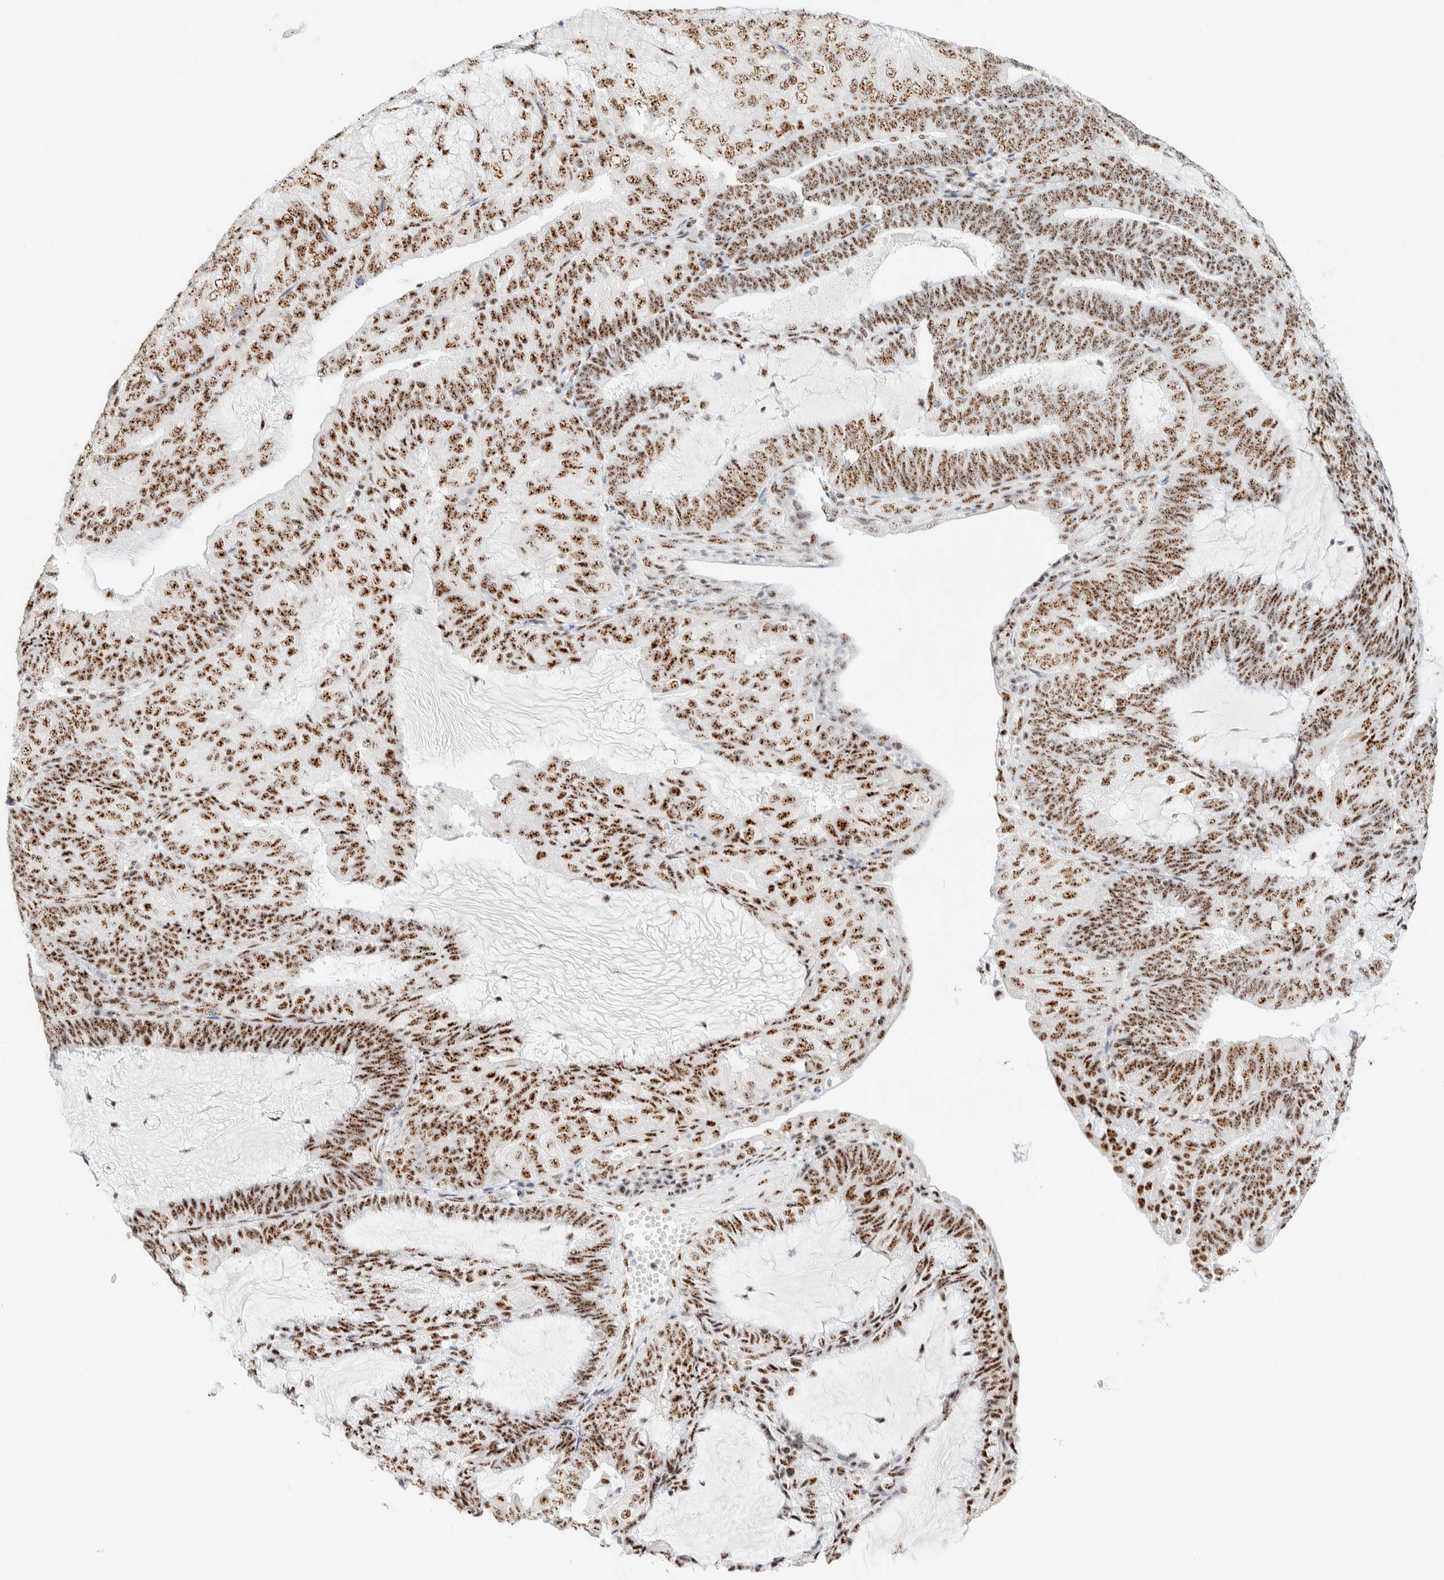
{"staining": {"intensity": "moderate", "quantity": ">75%", "location": "nuclear"}, "tissue": "endometrial cancer", "cell_type": "Tumor cells", "image_type": "cancer", "snomed": [{"axis": "morphology", "description": "Adenocarcinoma, NOS"}, {"axis": "topography", "description": "Endometrium"}], "caption": "Adenocarcinoma (endometrial) stained with IHC reveals moderate nuclear positivity in approximately >75% of tumor cells.", "gene": "SON", "patient": {"sex": "female", "age": 81}}